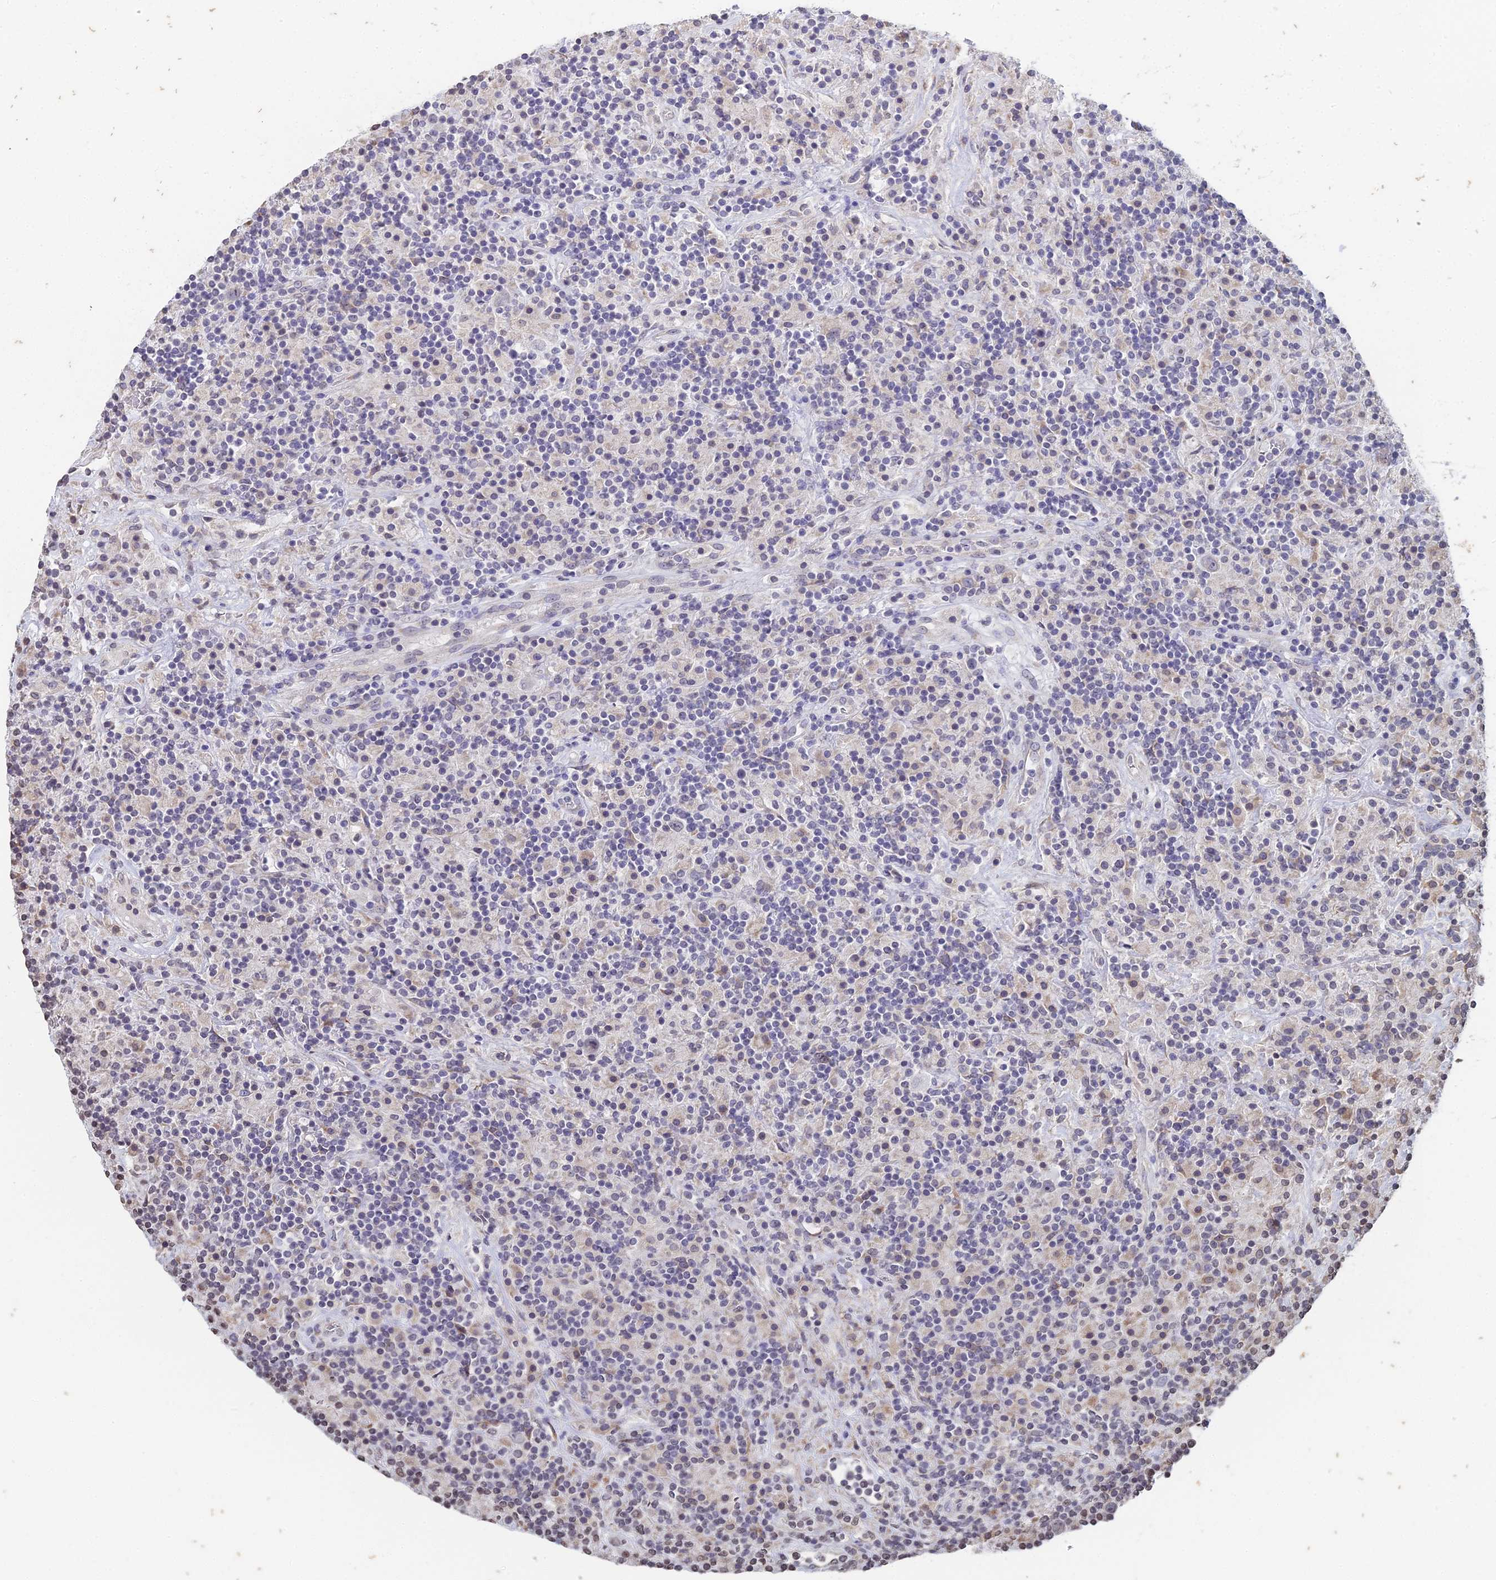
{"staining": {"intensity": "negative", "quantity": "none", "location": "none"}, "tissue": "lymphoma", "cell_type": "Tumor cells", "image_type": "cancer", "snomed": [{"axis": "morphology", "description": "Hodgkin's disease, NOS"}, {"axis": "topography", "description": "Lymph node"}], "caption": "Immunohistochemical staining of human Hodgkin's disease exhibits no significant staining in tumor cells.", "gene": "PRR22", "patient": {"sex": "male", "age": 70}}